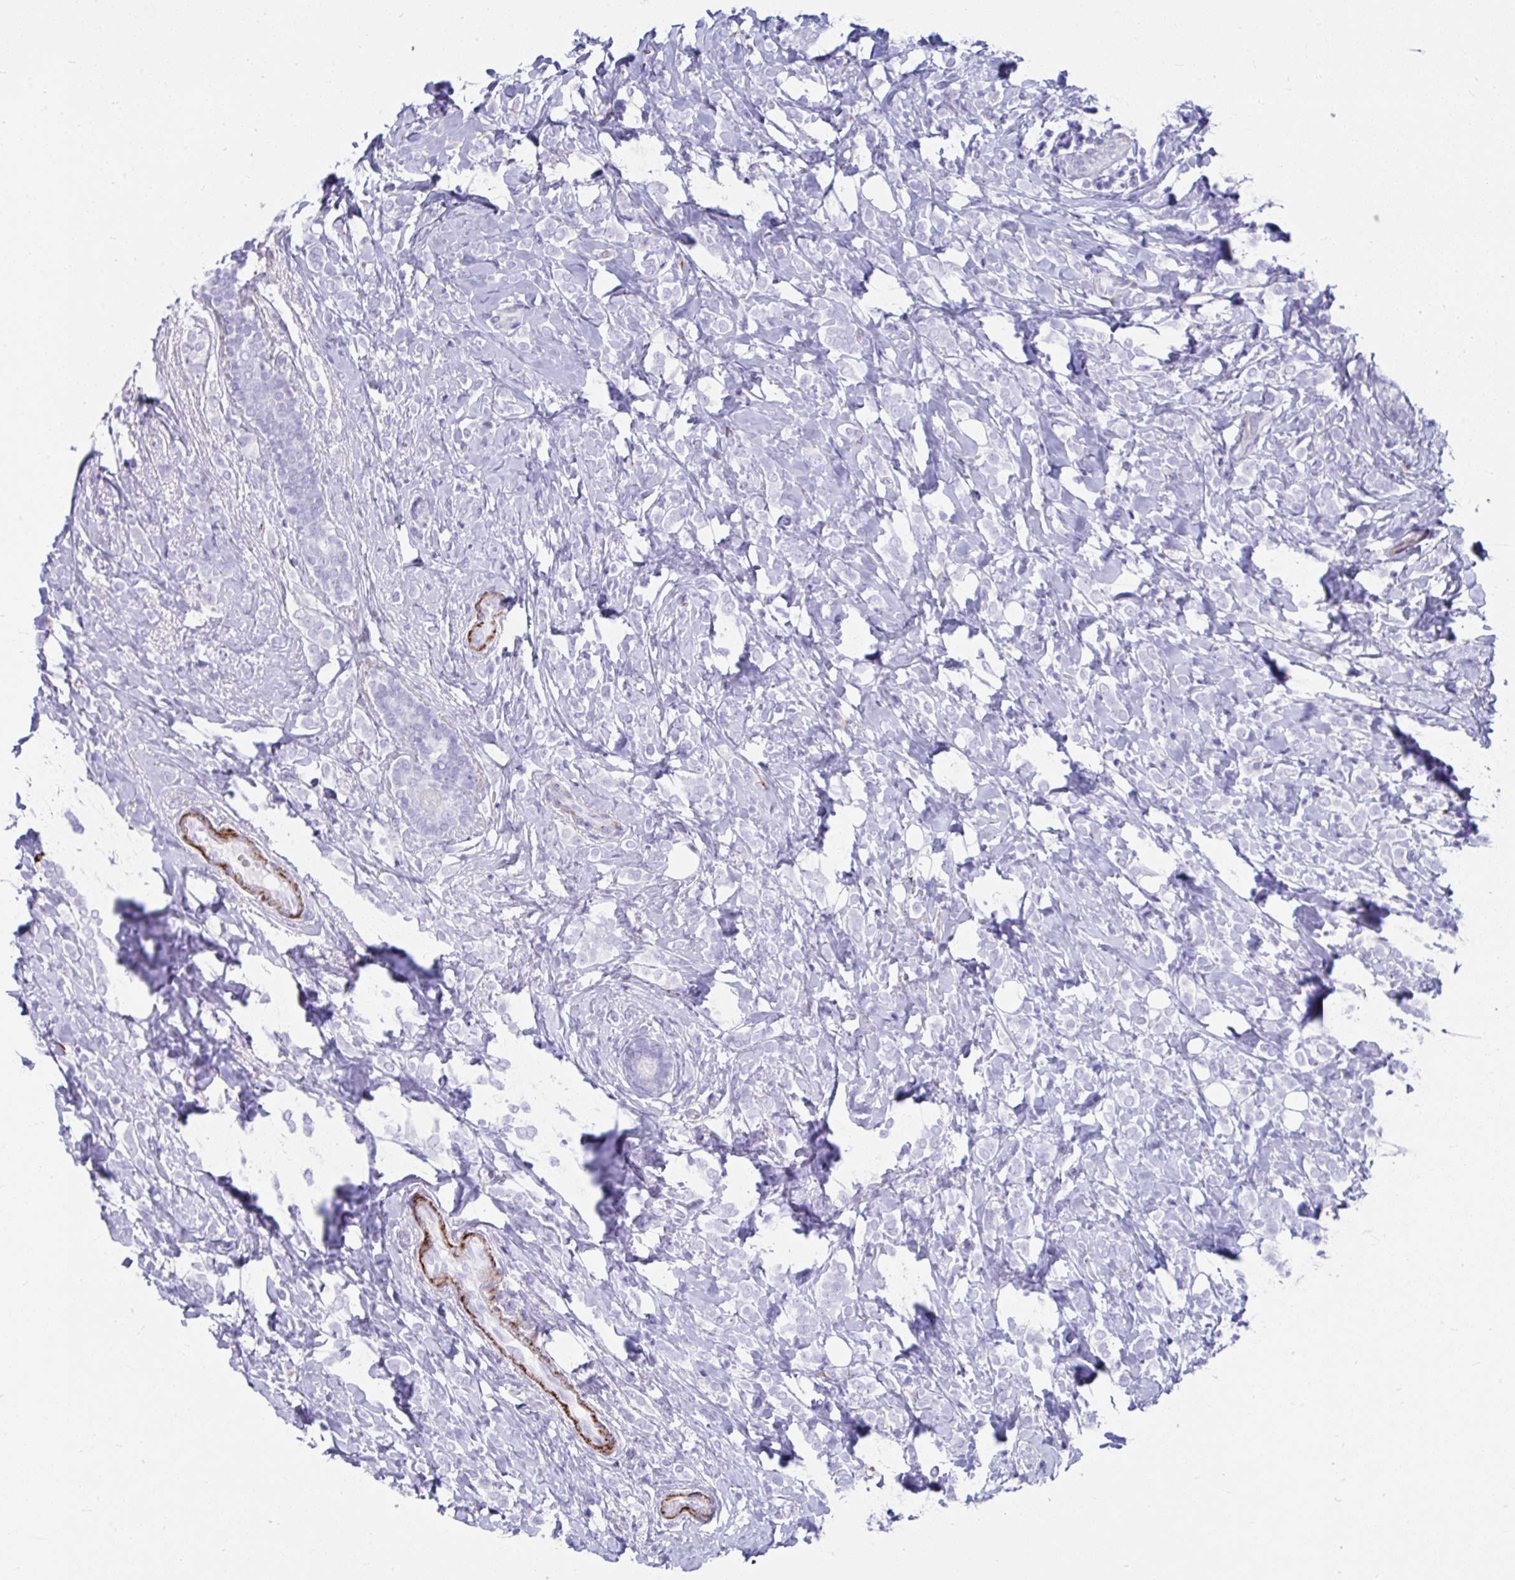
{"staining": {"intensity": "negative", "quantity": "none", "location": "none"}, "tissue": "breast cancer", "cell_type": "Tumor cells", "image_type": "cancer", "snomed": [{"axis": "morphology", "description": "Lobular carcinoma"}, {"axis": "topography", "description": "Breast"}], "caption": "An image of human breast cancer (lobular carcinoma) is negative for staining in tumor cells. (DAB IHC with hematoxylin counter stain).", "gene": "GRXCR2", "patient": {"sex": "female", "age": 49}}